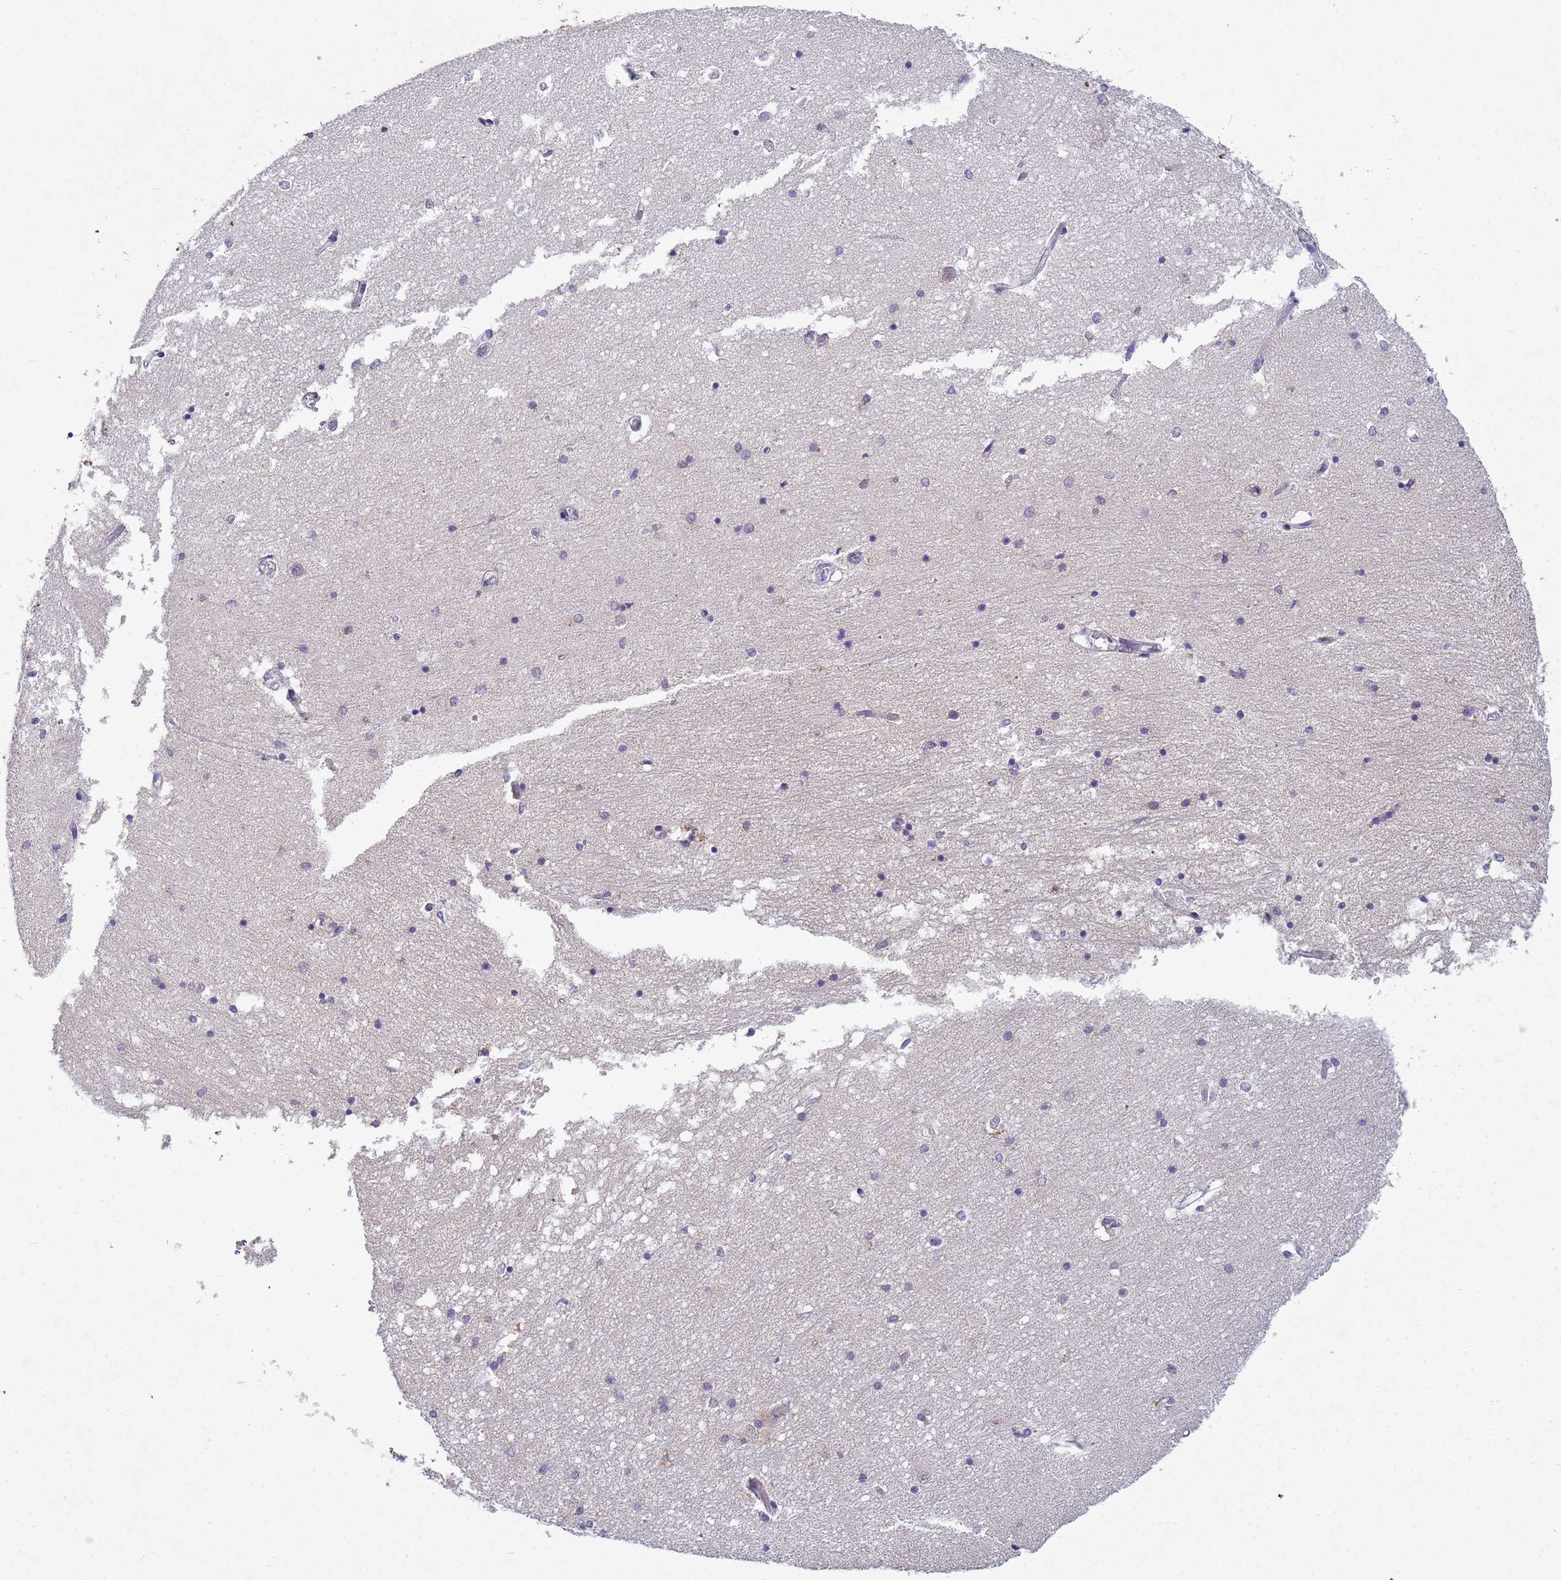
{"staining": {"intensity": "negative", "quantity": "none", "location": "none"}, "tissue": "hippocampus", "cell_type": "Glial cells", "image_type": "normal", "snomed": [{"axis": "morphology", "description": "Normal tissue, NOS"}, {"axis": "topography", "description": "Hippocampus"}], "caption": "Immunohistochemical staining of benign human hippocampus shows no significant staining in glial cells.", "gene": "TNPO2", "patient": {"sex": "male", "age": 45}}